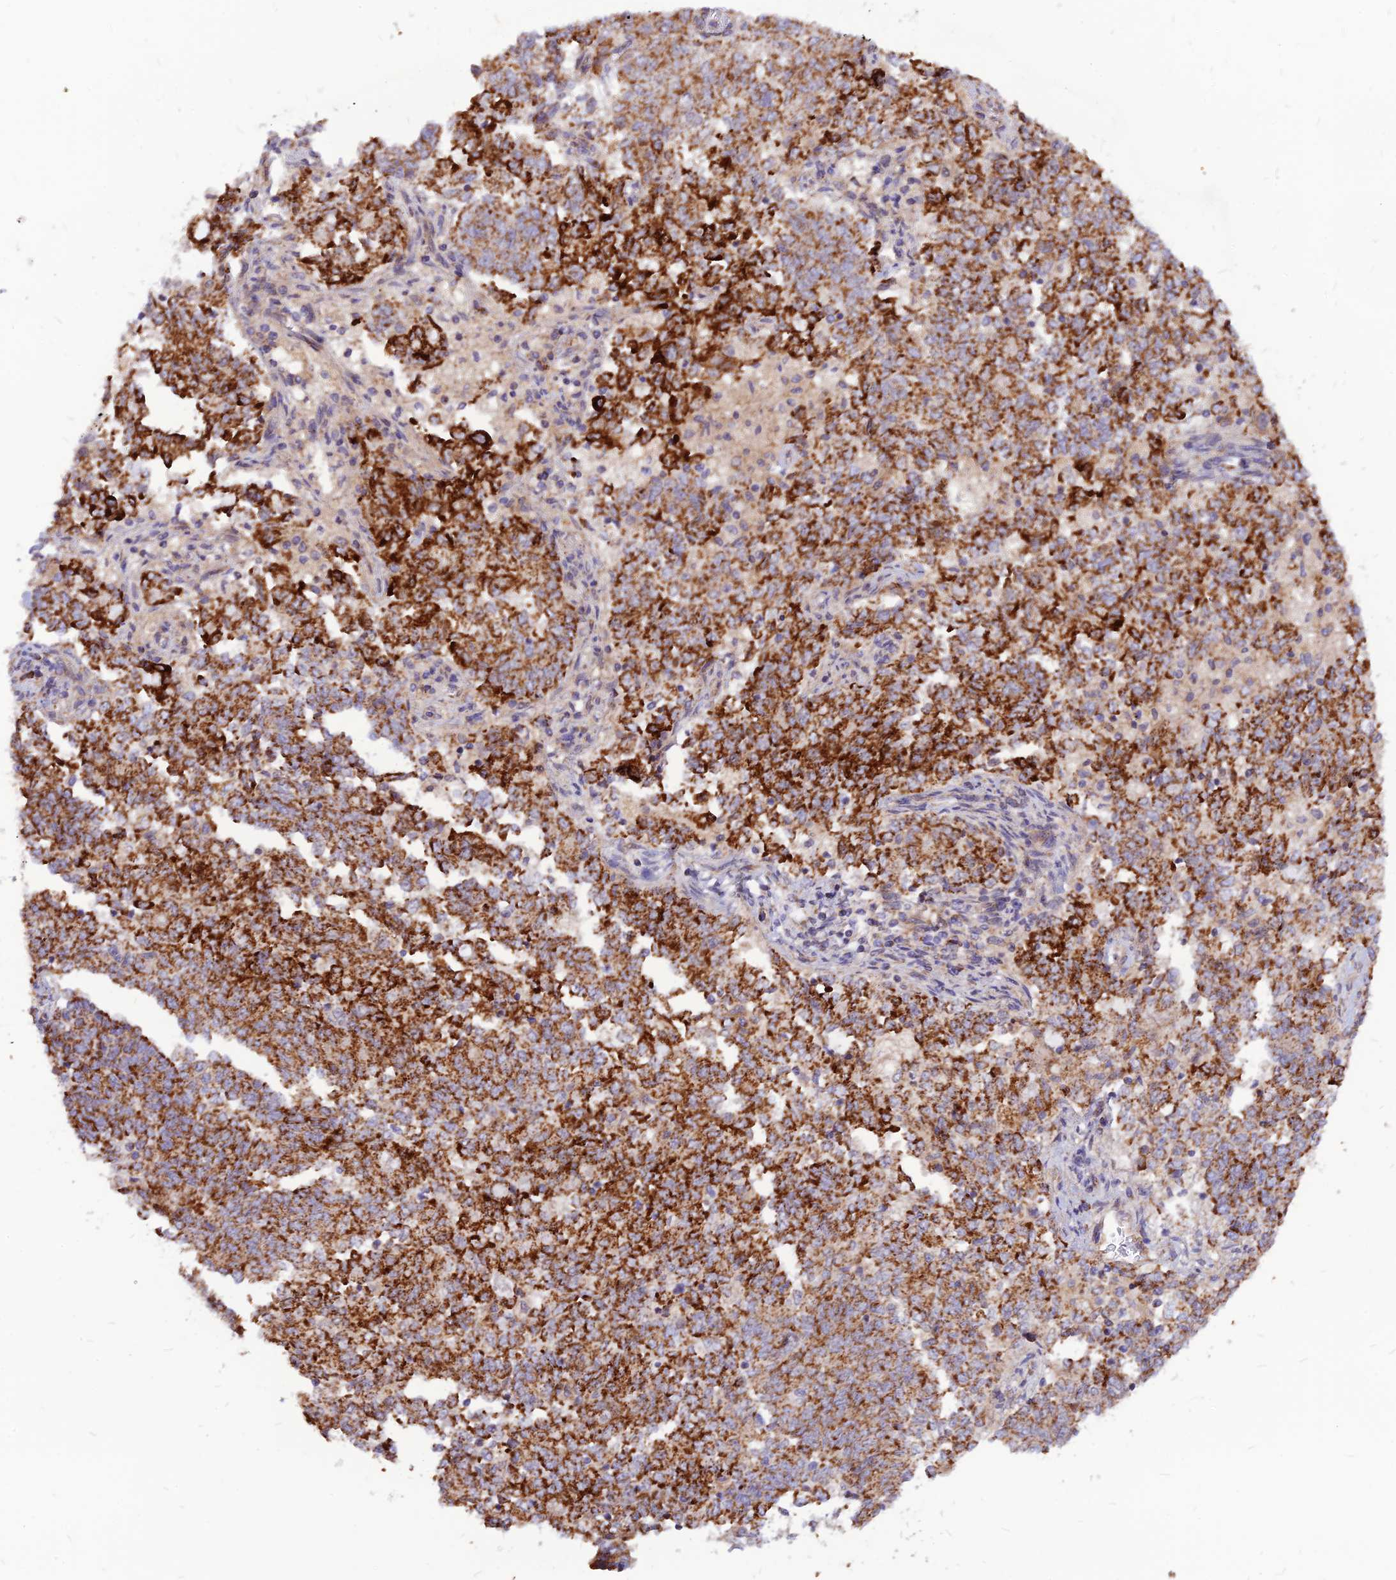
{"staining": {"intensity": "strong", "quantity": "25%-75%", "location": "cytoplasmic/membranous"}, "tissue": "endometrial cancer", "cell_type": "Tumor cells", "image_type": "cancer", "snomed": [{"axis": "morphology", "description": "Adenocarcinoma, NOS"}, {"axis": "topography", "description": "Endometrium"}], "caption": "DAB (3,3'-diaminobenzidine) immunohistochemical staining of endometrial adenocarcinoma displays strong cytoplasmic/membranous protein positivity in approximately 25%-75% of tumor cells. The staining was performed using DAB (3,3'-diaminobenzidine), with brown indicating positive protein expression. Nuclei are stained blue with hematoxylin.", "gene": "ECI1", "patient": {"sex": "female", "age": 80}}